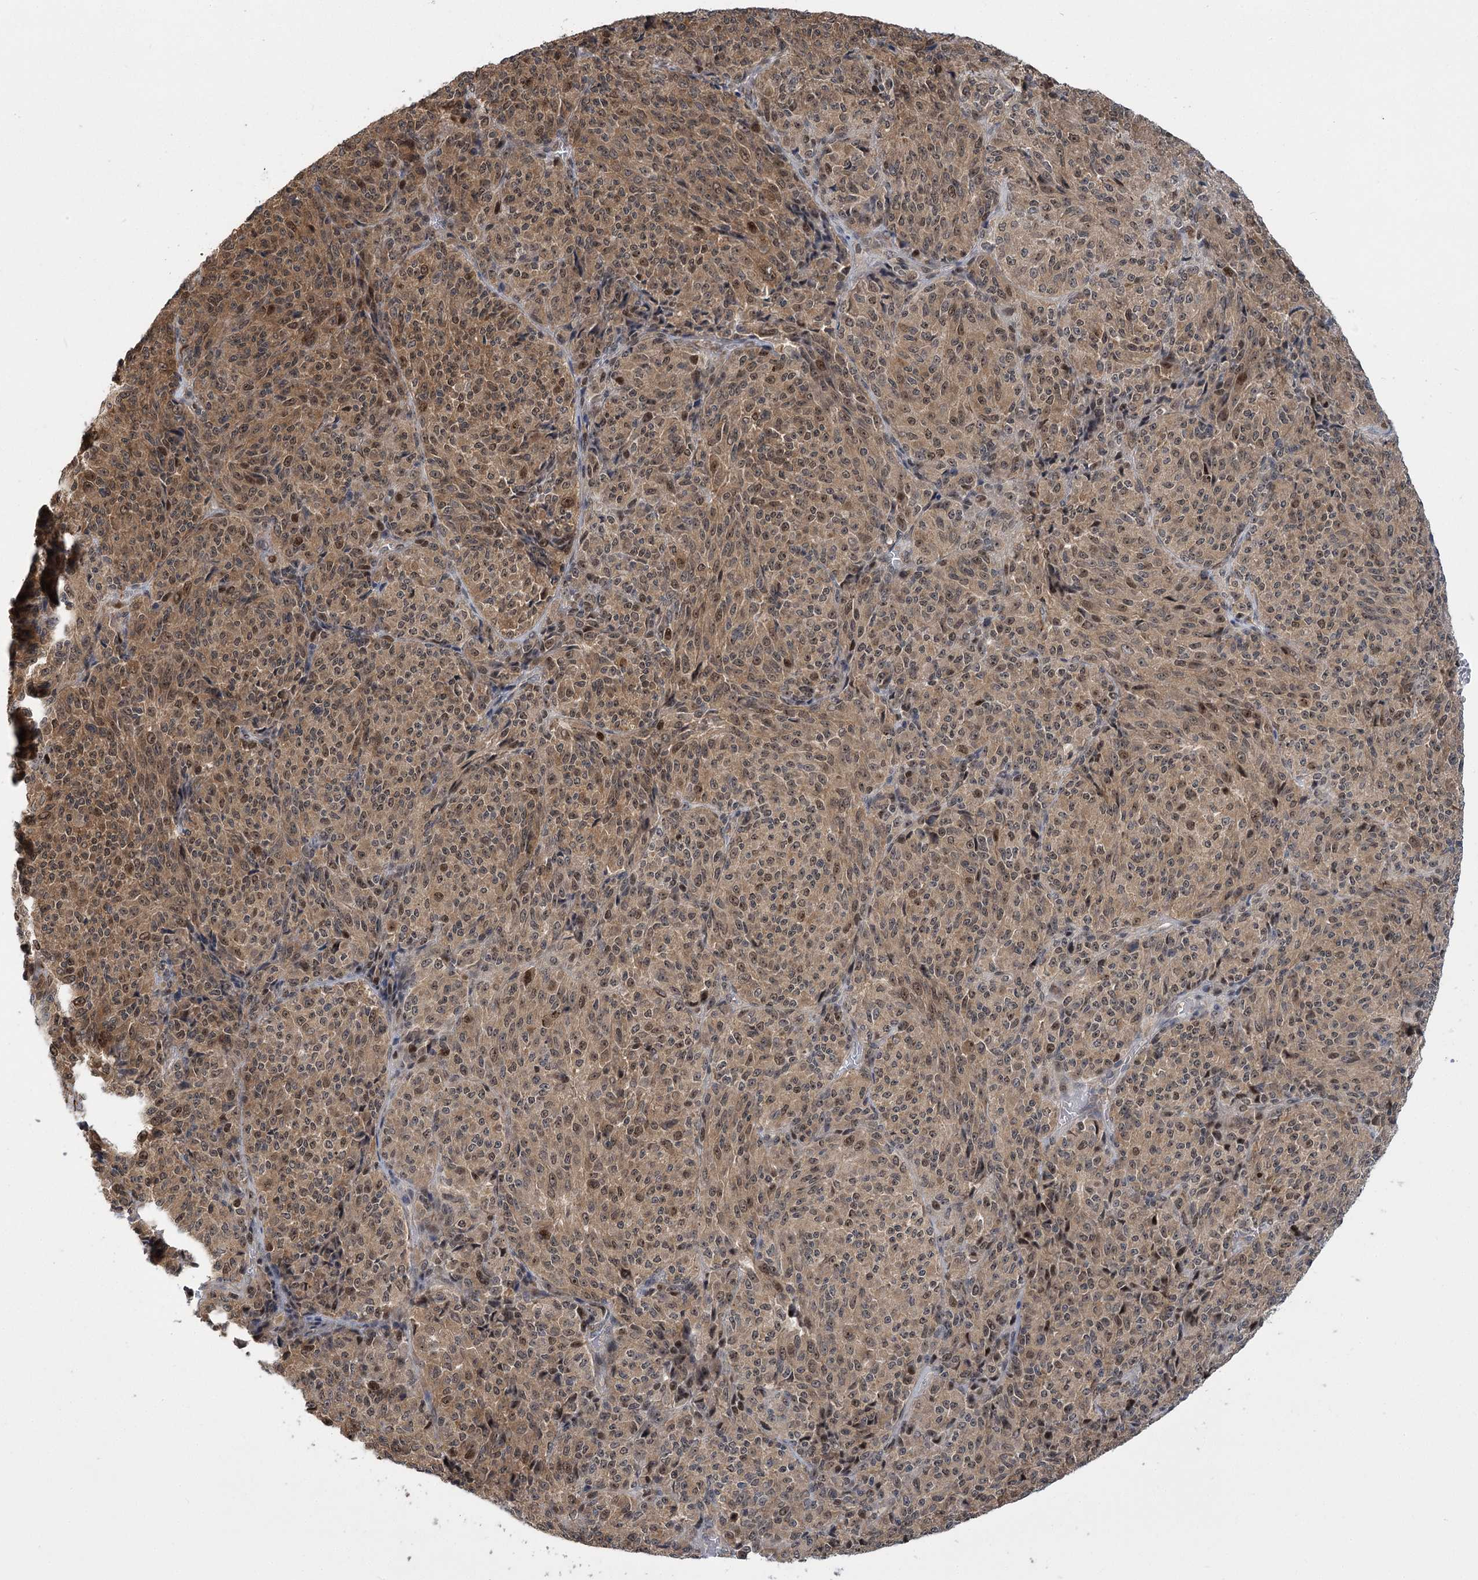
{"staining": {"intensity": "weak", "quantity": "25%-75%", "location": "nuclear"}, "tissue": "melanoma", "cell_type": "Tumor cells", "image_type": "cancer", "snomed": [{"axis": "morphology", "description": "Malignant melanoma, Metastatic site"}, {"axis": "topography", "description": "Brain"}], "caption": "Immunohistochemistry (IHC) staining of malignant melanoma (metastatic site), which exhibits low levels of weak nuclear staining in about 25%-75% of tumor cells indicating weak nuclear protein positivity. The staining was performed using DAB (brown) for protein detection and nuclei were counterstained in hematoxylin (blue).", "gene": "SERGEF", "patient": {"sex": "female", "age": 56}}